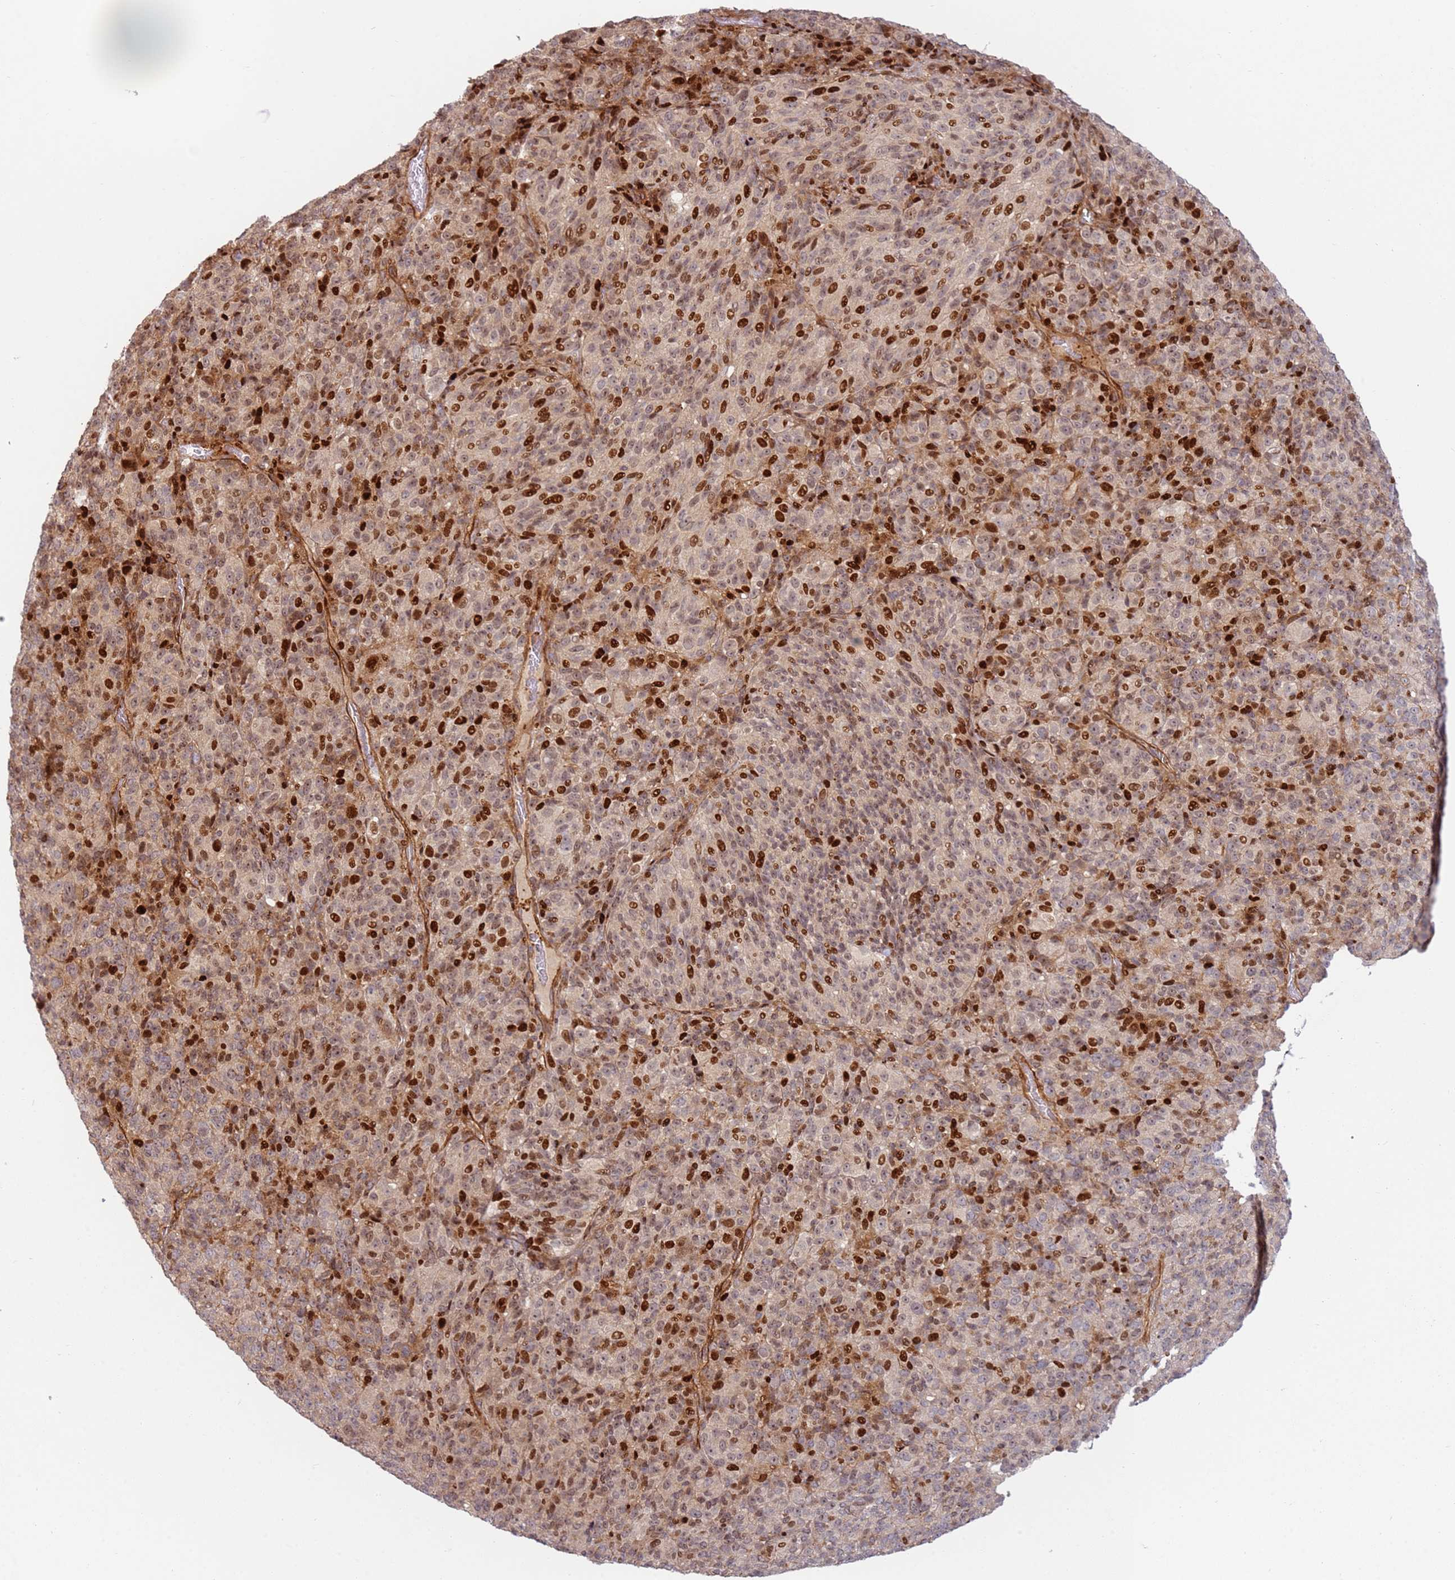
{"staining": {"intensity": "strong", "quantity": "25%-75%", "location": "nuclear"}, "tissue": "melanoma", "cell_type": "Tumor cells", "image_type": "cancer", "snomed": [{"axis": "morphology", "description": "Malignant melanoma, Metastatic site"}, {"axis": "topography", "description": "Brain"}], "caption": "Malignant melanoma (metastatic site) stained with DAB immunohistochemistry exhibits high levels of strong nuclear staining in approximately 25%-75% of tumor cells. (IHC, brightfield microscopy, high magnification).", "gene": "TMEM233", "patient": {"sex": "female", "age": 56}}